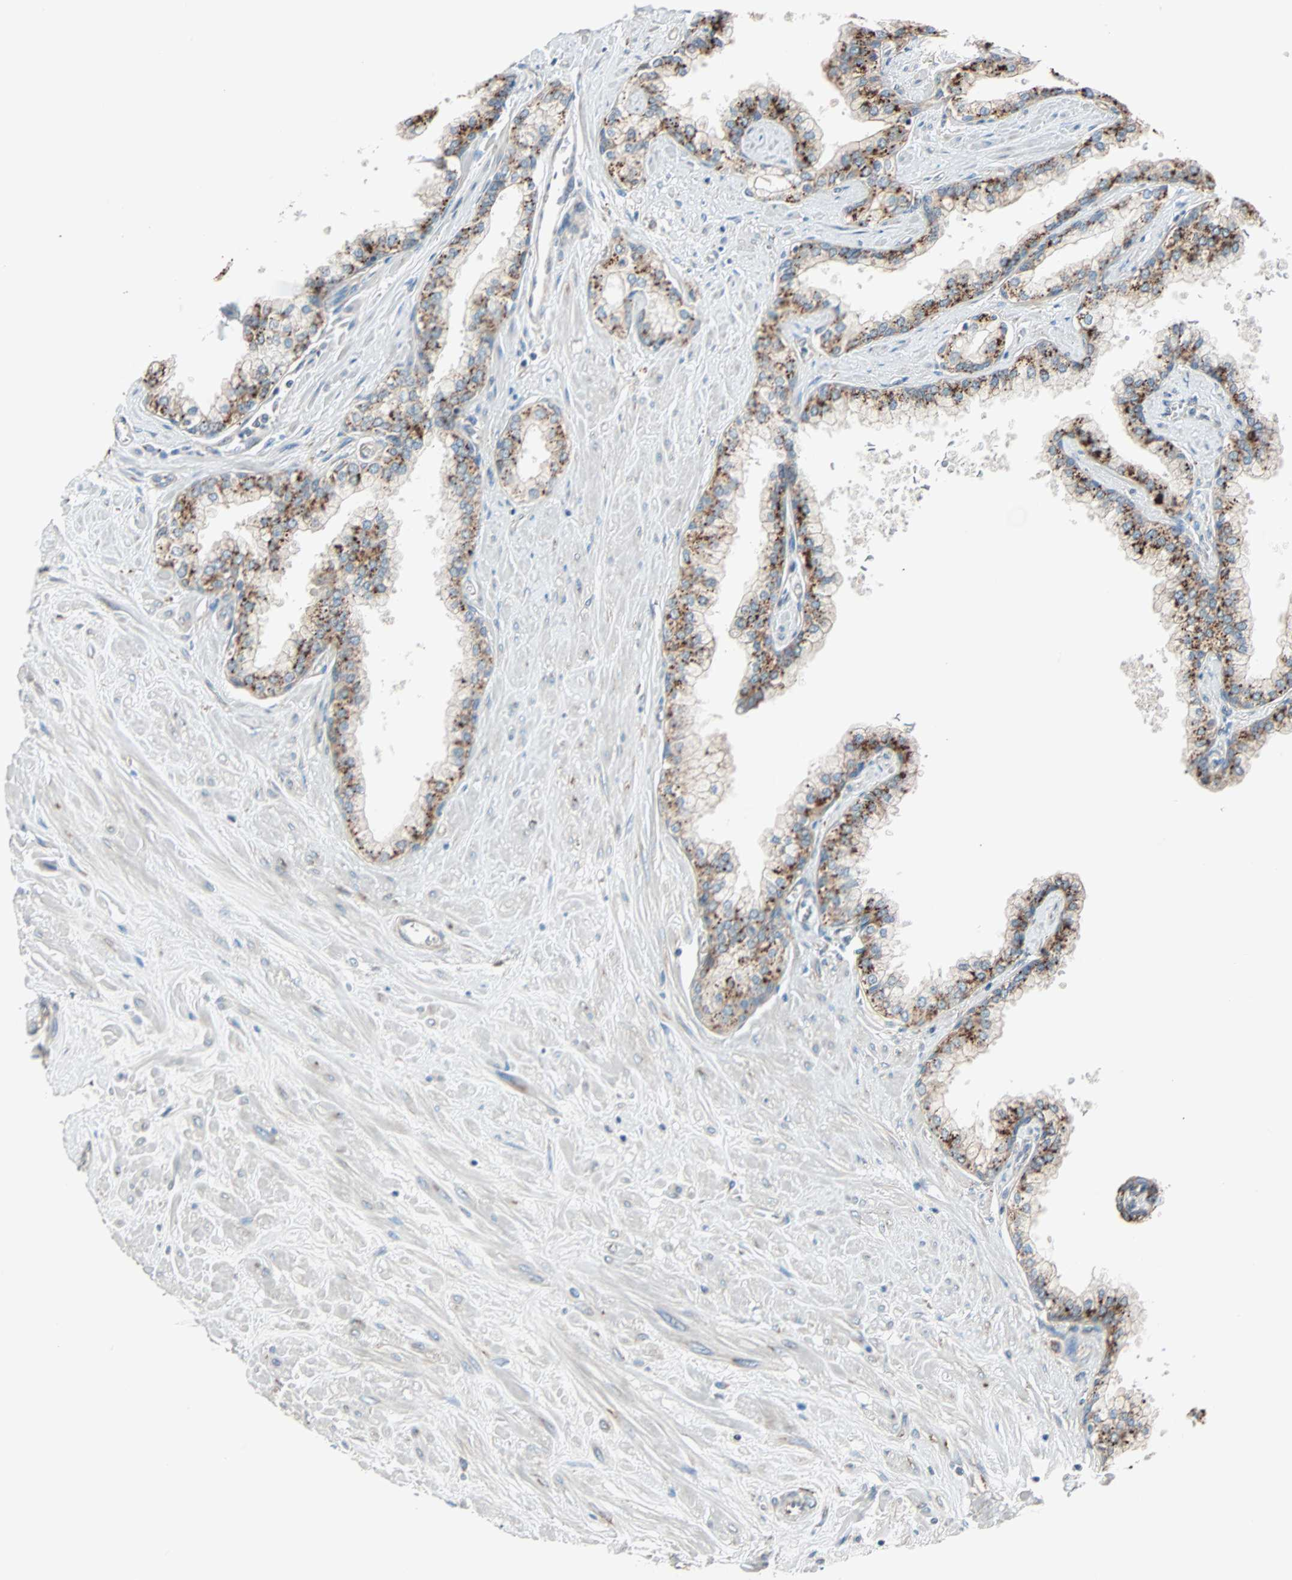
{"staining": {"intensity": "moderate", "quantity": "25%-75%", "location": "cytoplasmic/membranous"}, "tissue": "prostate", "cell_type": "Glandular cells", "image_type": "normal", "snomed": [{"axis": "morphology", "description": "Normal tissue, NOS"}, {"axis": "topography", "description": "Prostate"}], "caption": "Immunohistochemistry (IHC) micrograph of normal prostate: human prostate stained using immunohistochemistry (IHC) exhibits medium levels of moderate protein expression localized specifically in the cytoplasmic/membranous of glandular cells, appearing as a cytoplasmic/membranous brown color.", "gene": "PHYH", "patient": {"sex": "male", "age": 60}}